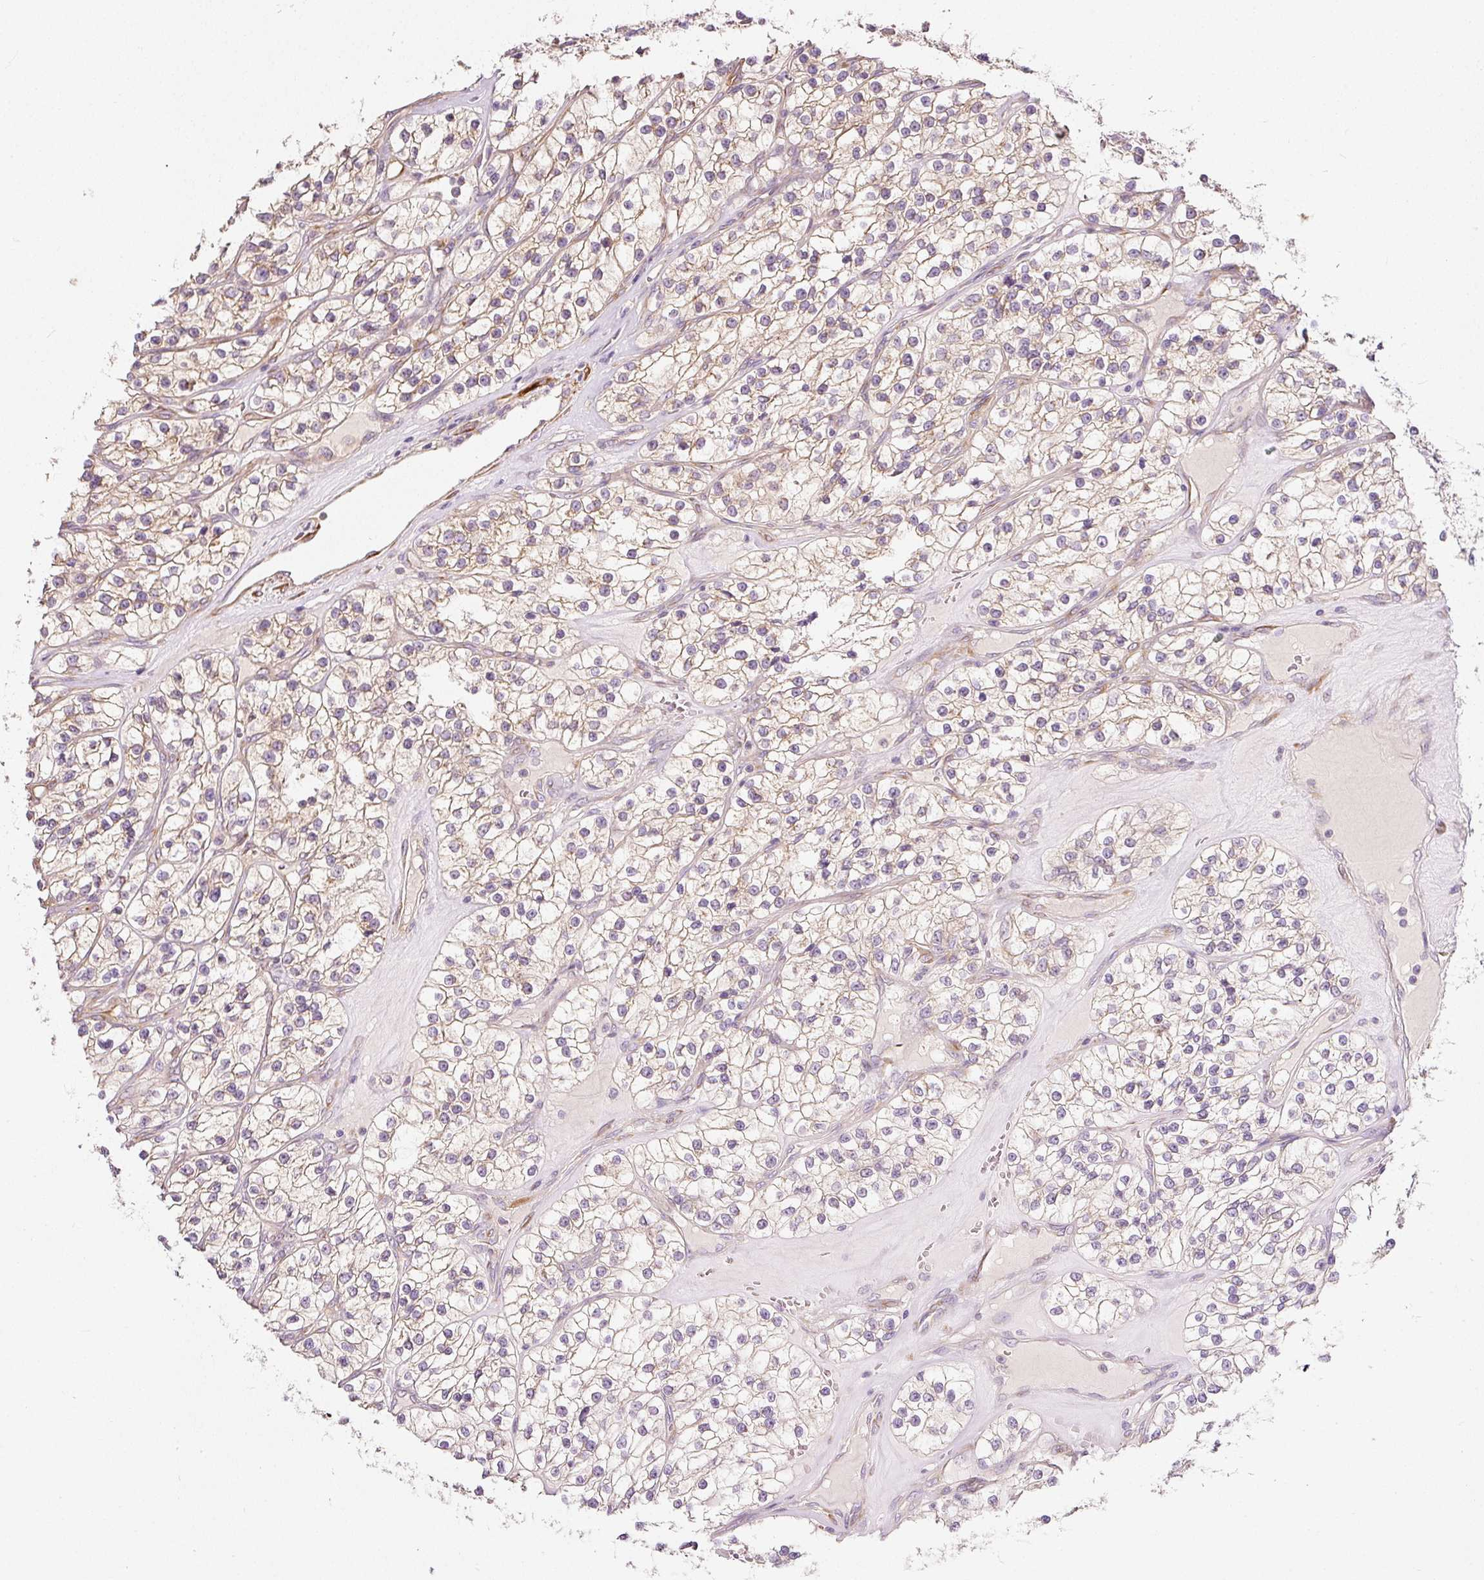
{"staining": {"intensity": "weak", "quantity": ">75%", "location": "cytoplasmic/membranous"}, "tissue": "renal cancer", "cell_type": "Tumor cells", "image_type": "cancer", "snomed": [{"axis": "morphology", "description": "Adenocarcinoma, NOS"}, {"axis": "topography", "description": "Kidney"}], "caption": "Immunohistochemical staining of human renal cancer (adenocarcinoma) exhibits weak cytoplasmic/membranous protein expression in about >75% of tumor cells.", "gene": "RNF167", "patient": {"sex": "female", "age": 57}}